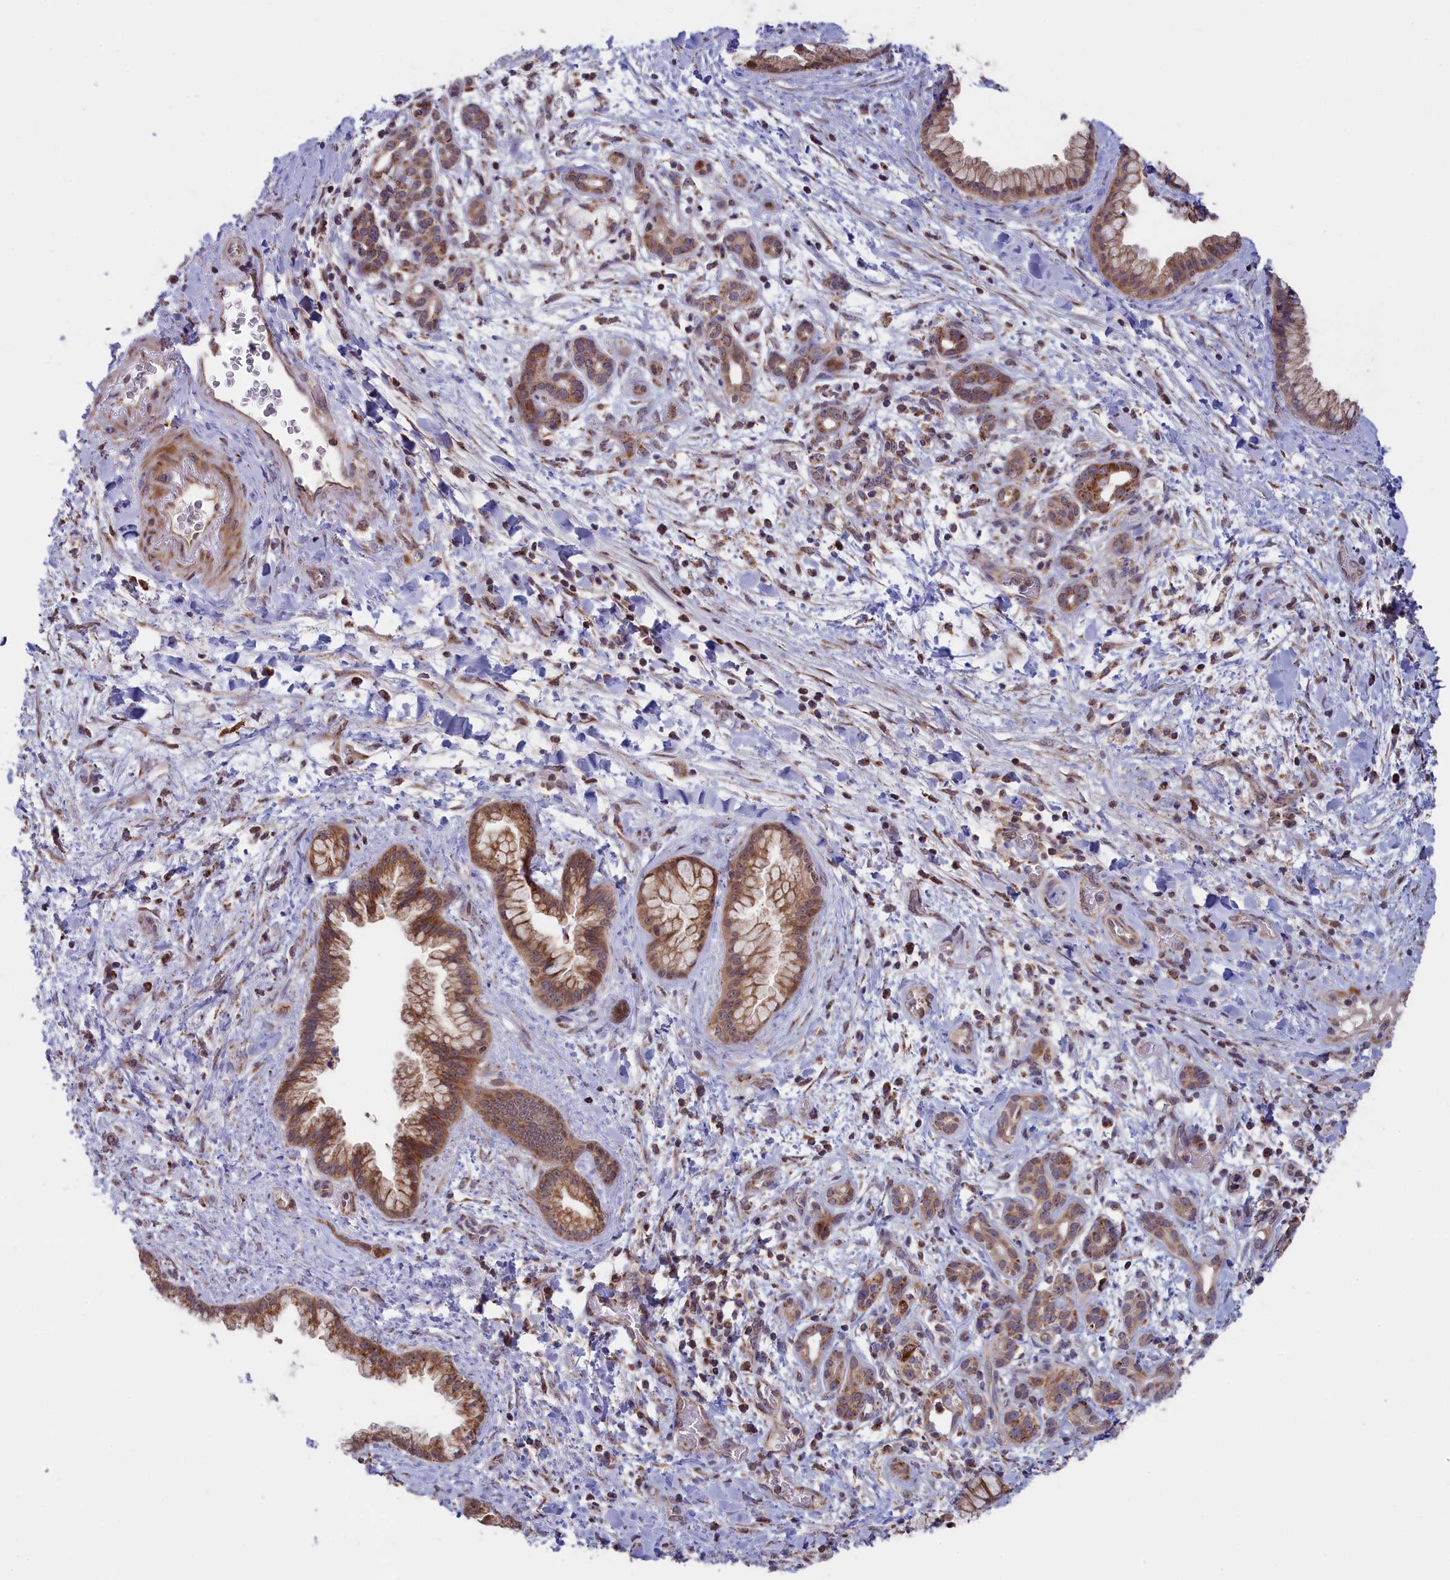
{"staining": {"intensity": "moderate", "quantity": ">75%", "location": "cytoplasmic/membranous"}, "tissue": "pancreatic cancer", "cell_type": "Tumor cells", "image_type": "cancer", "snomed": [{"axis": "morphology", "description": "Adenocarcinoma, NOS"}, {"axis": "topography", "description": "Pancreas"}], "caption": "Immunohistochemistry (IHC) staining of pancreatic cancer (adenocarcinoma), which shows medium levels of moderate cytoplasmic/membranous positivity in about >75% of tumor cells indicating moderate cytoplasmic/membranous protein positivity. The staining was performed using DAB (brown) for protein detection and nuclei were counterstained in hematoxylin (blue).", "gene": "TIMM44", "patient": {"sex": "female", "age": 78}}